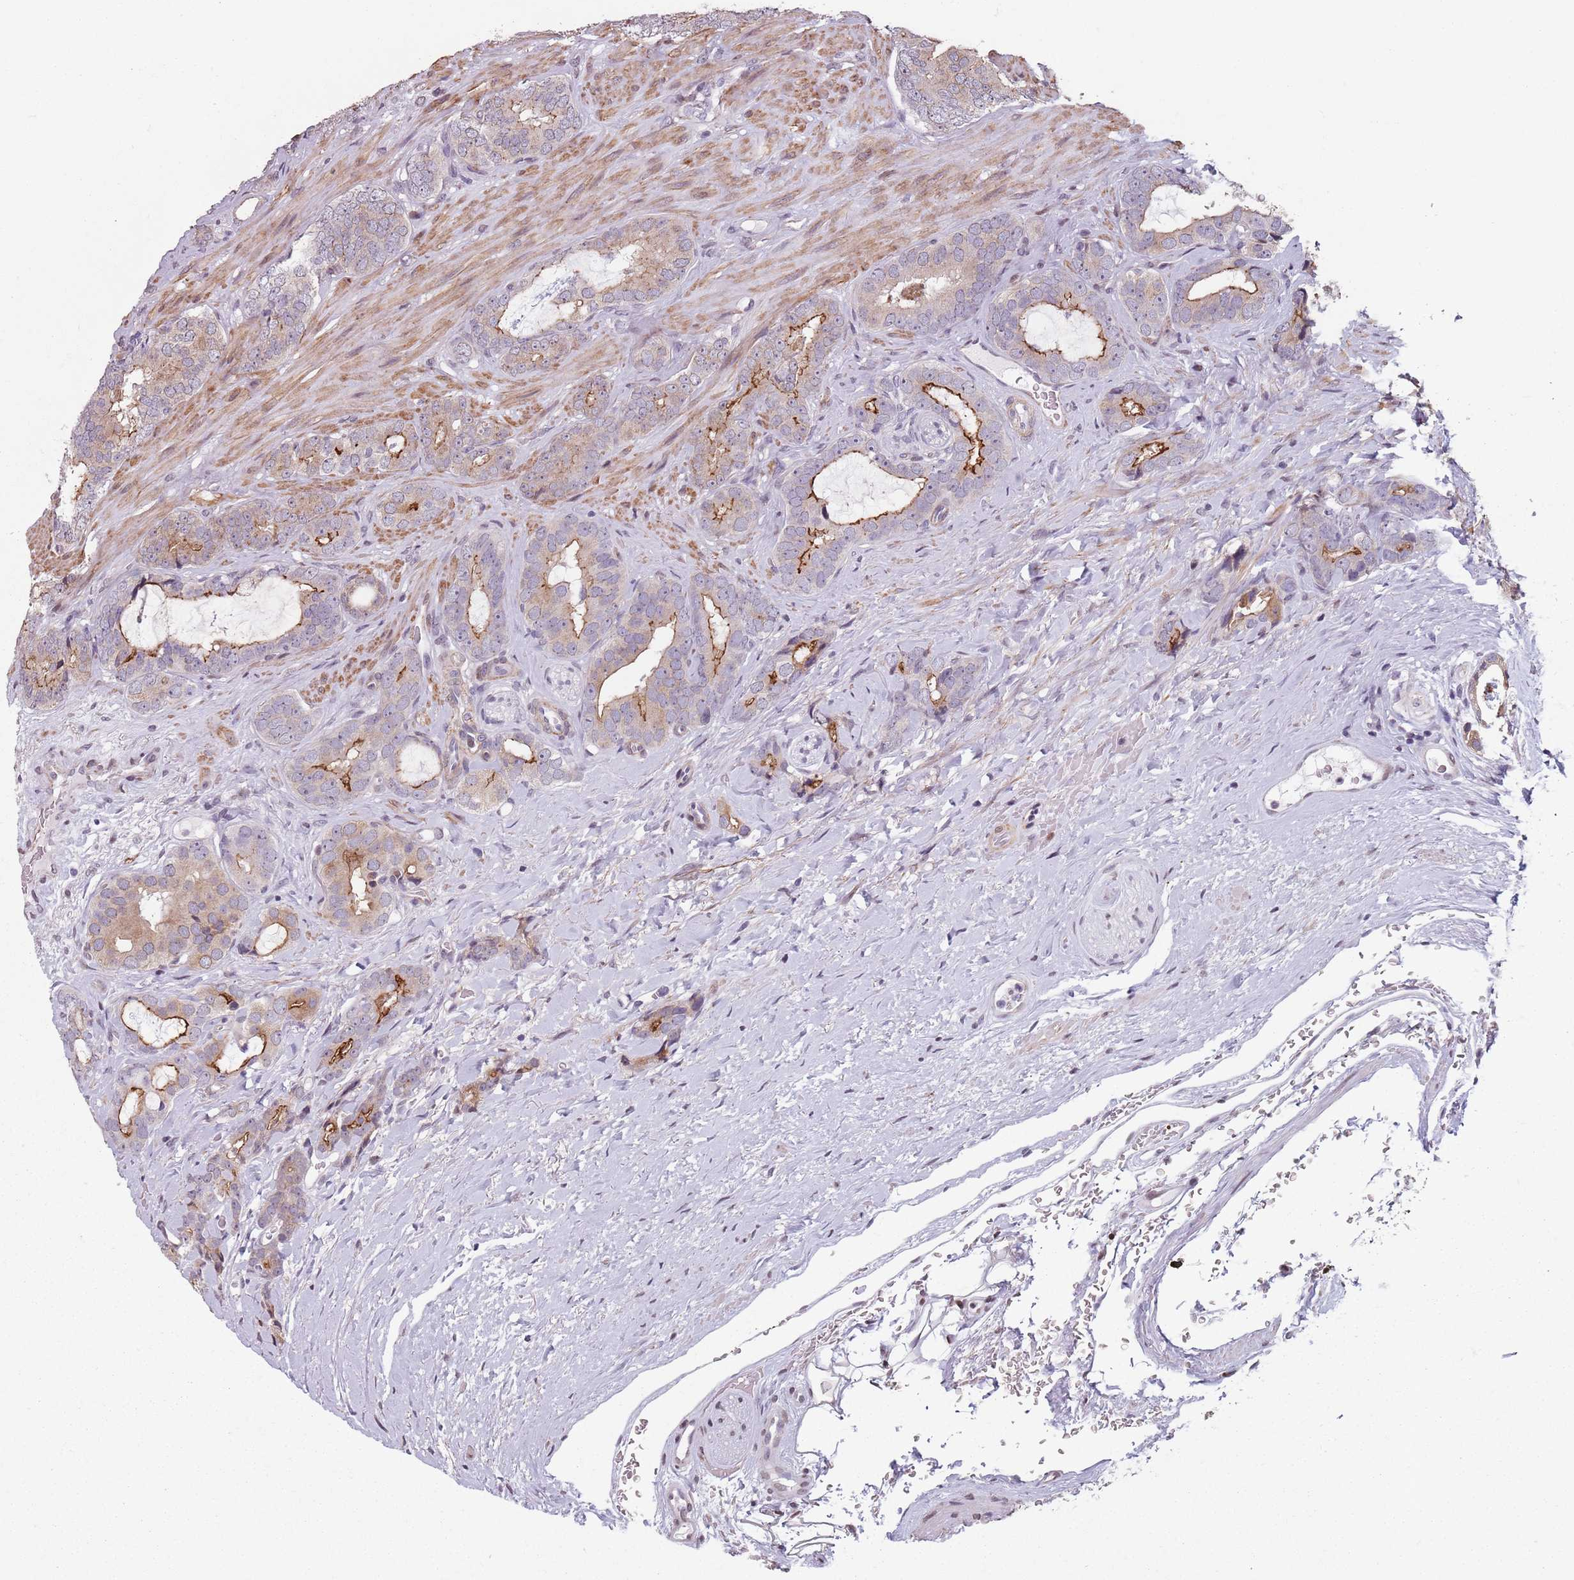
{"staining": {"intensity": "moderate", "quantity": "<25%", "location": "cytoplasmic/membranous"}, "tissue": "prostate cancer", "cell_type": "Tumor cells", "image_type": "cancer", "snomed": [{"axis": "morphology", "description": "Adenocarcinoma, High grade"}, {"axis": "topography", "description": "Prostate"}], "caption": "Immunohistochemical staining of human prostate cancer (adenocarcinoma (high-grade)) exhibits moderate cytoplasmic/membranous protein staining in about <25% of tumor cells. (brown staining indicates protein expression, while blue staining denotes nuclei).", "gene": "TMC4", "patient": {"sex": "male", "age": 71}}